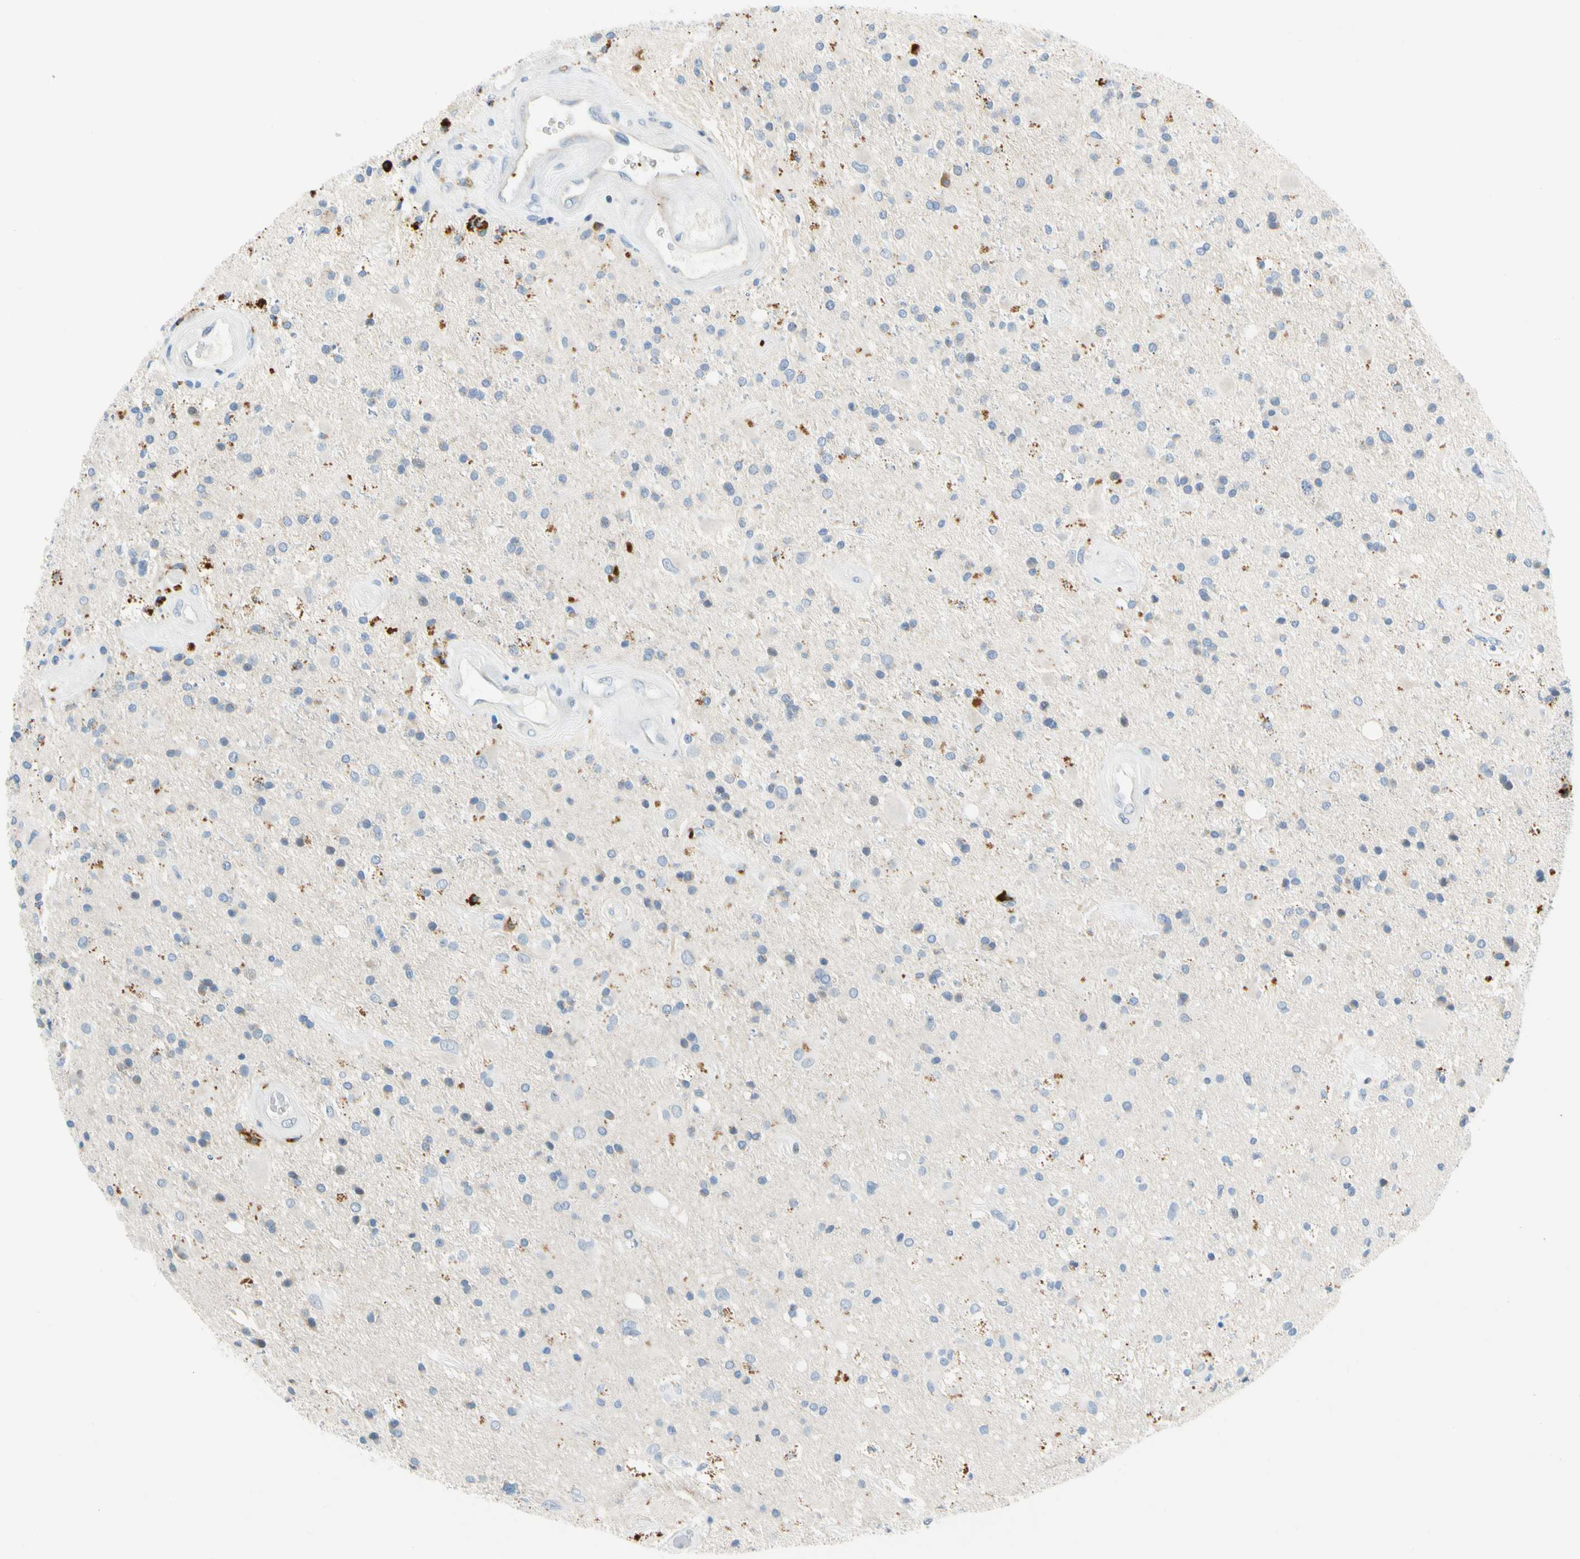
{"staining": {"intensity": "negative", "quantity": "none", "location": "none"}, "tissue": "glioma", "cell_type": "Tumor cells", "image_type": "cancer", "snomed": [{"axis": "morphology", "description": "Glioma, malignant, Low grade"}, {"axis": "topography", "description": "Brain"}], "caption": "This is an immunohistochemistry micrograph of malignant low-grade glioma. There is no expression in tumor cells.", "gene": "PPBP", "patient": {"sex": "male", "age": 58}}